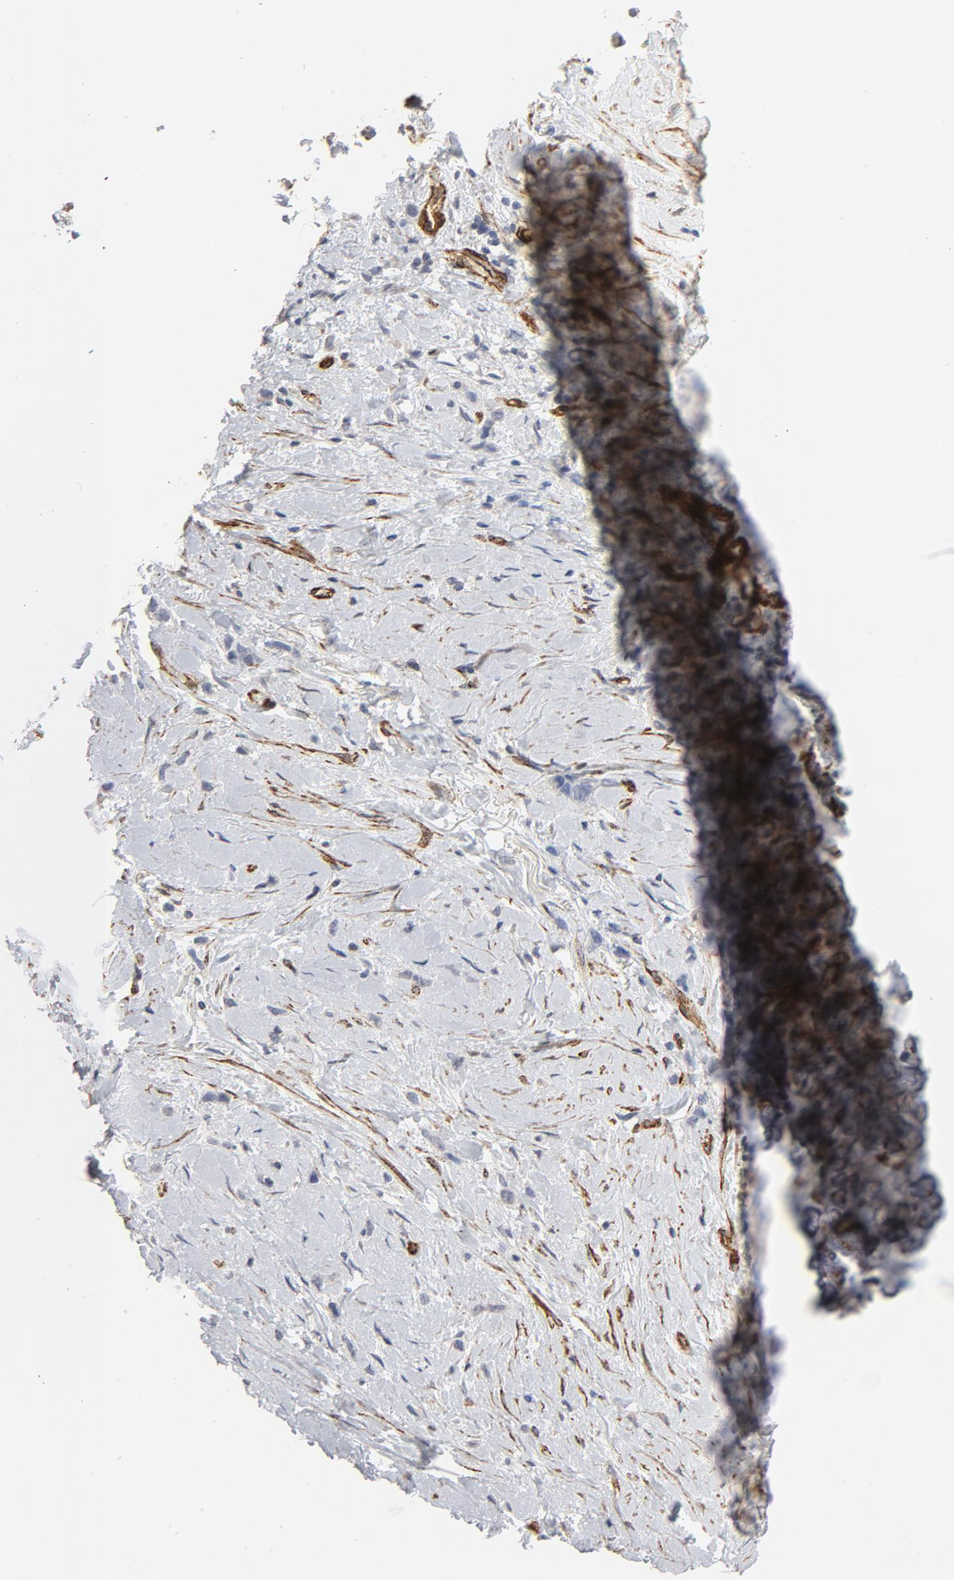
{"staining": {"intensity": "negative", "quantity": "none", "location": "none"}, "tissue": "stomach cancer", "cell_type": "Tumor cells", "image_type": "cancer", "snomed": [{"axis": "morphology", "description": "Normal tissue, NOS"}, {"axis": "morphology", "description": "Adenocarcinoma, NOS"}, {"axis": "morphology", "description": "Adenocarcinoma, High grade"}, {"axis": "topography", "description": "Stomach, upper"}, {"axis": "topography", "description": "Stomach"}], "caption": "A high-resolution micrograph shows IHC staining of stomach cancer (adenocarcinoma), which displays no significant positivity in tumor cells. (Brightfield microscopy of DAB (3,3'-diaminobenzidine) IHC at high magnification).", "gene": "GNG2", "patient": {"sex": "female", "age": 65}}